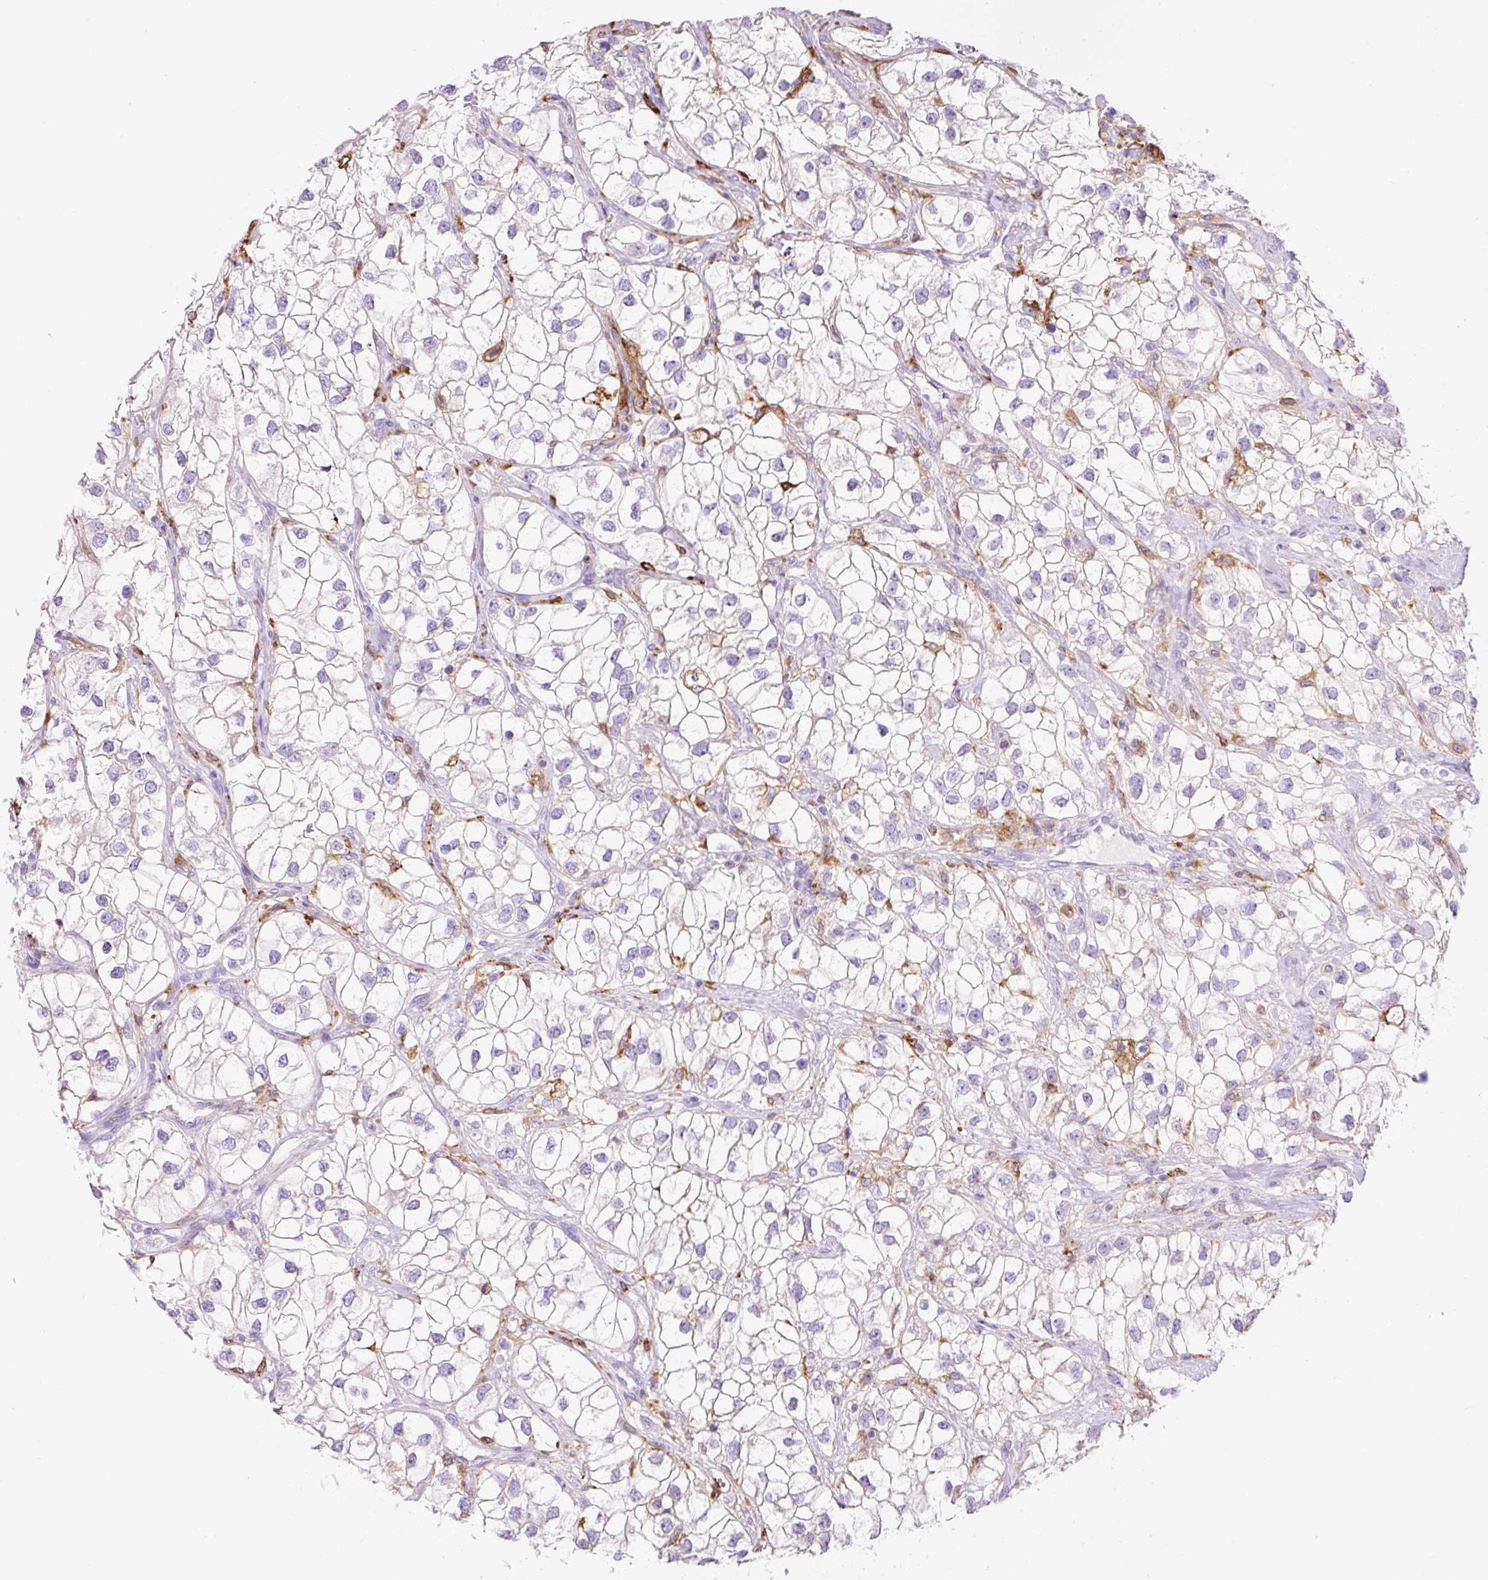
{"staining": {"intensity": "negative", "quantity": "none", "location": "none"}, "tissue": "renal cancer", "cell_type": "Tumor cells", "image_type": "cancer", "snomed": [{"axis": "morphology", "description": "Adenocarcinoma, NOS"}, {"axis": "topography", "description": "Kidney"}], "caption": "Immunohistochemistry of adenocarcinoma (renal) displays no staining in tumor cells.", "gene": "TDRD15", "patient": {"sex": "male", "age": 59}}